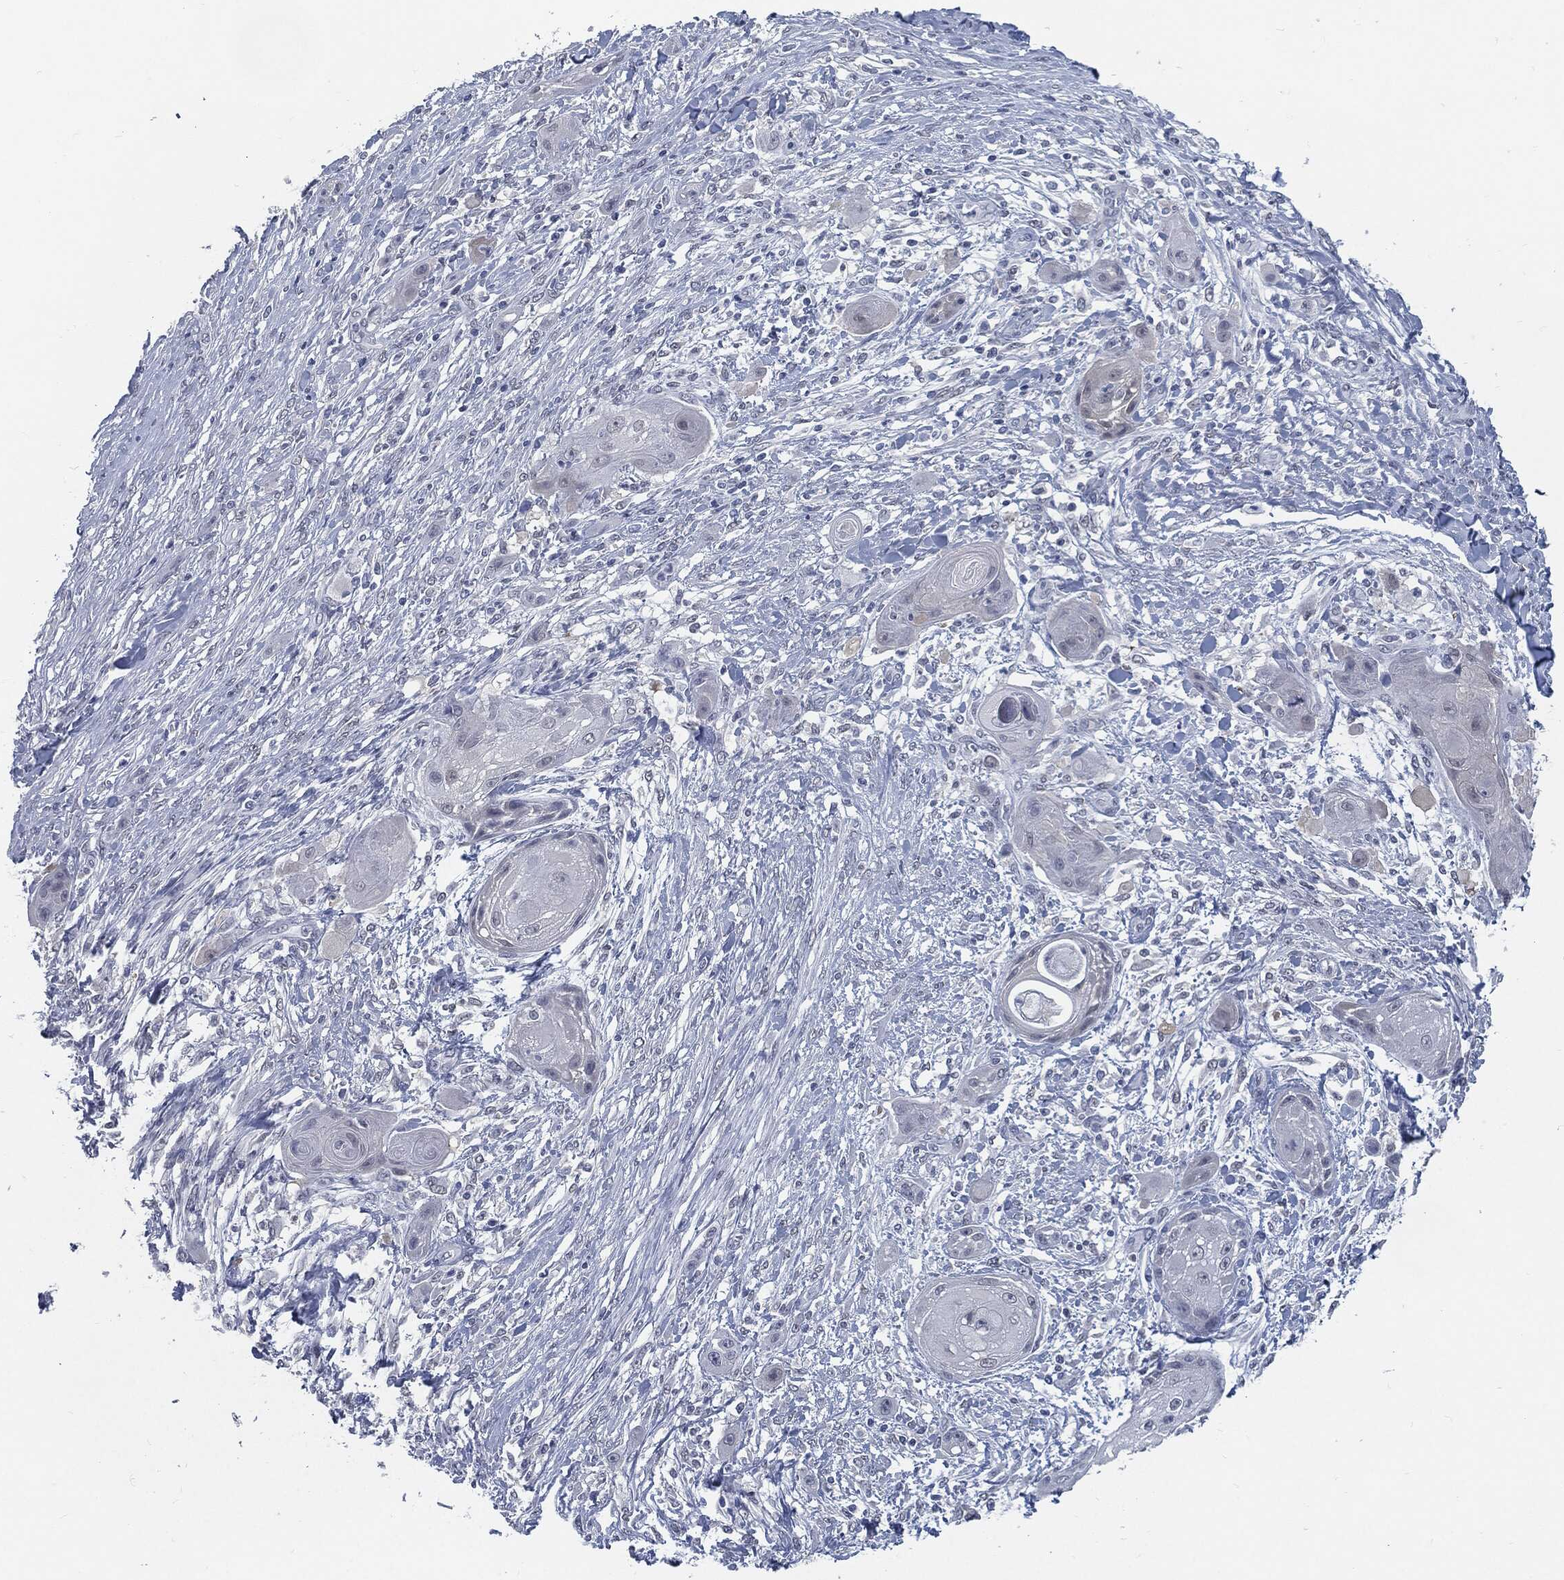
{"staining": {"intensity": "negative", "quantity": "none", "location": "none"}, "tissue": "skin cancer", "cell_type": "Tumor cells", "image_type": "cancer", "snomed": [{"axis": "morphology", "description": "Squamous cell carcinoma, NOS"}, {"axis": "topography", "description": "Skin"}], "caption": "Histopathology image shows no protein positivity in tumor cells of skin cancer (squamous cell carcinoma) tissue. (DAB immunohistochemistry visualized using brightfield microscopy, high magnification).", "gene": "PROM1", "patient": {"sex": "male", "age": 62}}